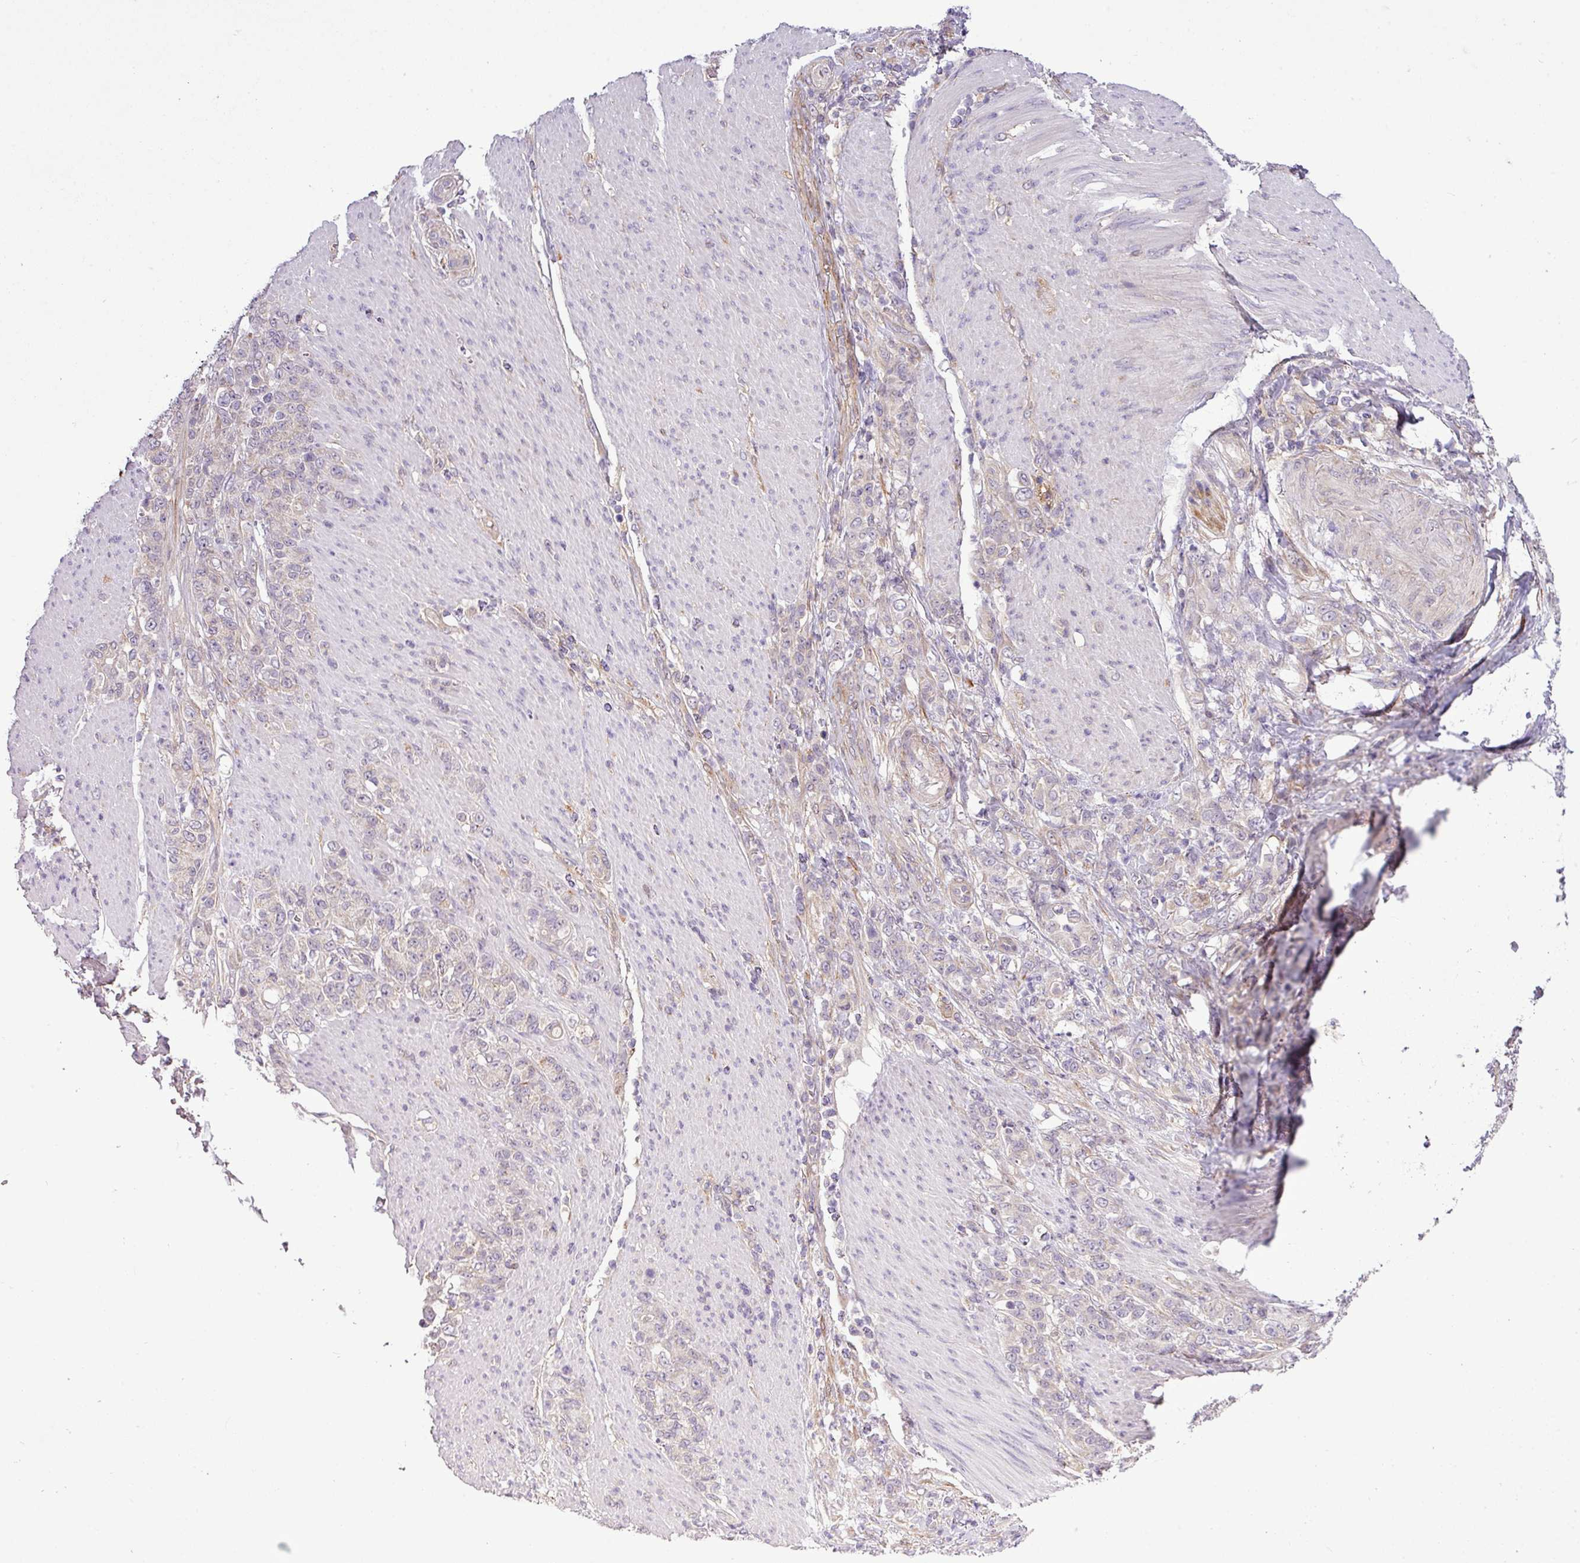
{"staining": {"intensity": "weak", "quantity": "<25%", "location": "cytoplasmic/membranous"}, "tissue": "stomach cancer", "cell_type": "Tumor cells", "image_type": "cancer", "snomed": [{"axis": "morphology", "description": "Adenocarcinoma, NOS"}, {"axis": "topography", "description": "Stomach"}], "caption": "Immunohistochemistry (IHC) of human stomach cancer reveals no staining in tumor cells. The staining is performed using DAB brown chromogen with nuclei counter-stained in using hematoxylin.", "gene": "XIAP", "patient": {"sex": "female", "age": 79}}